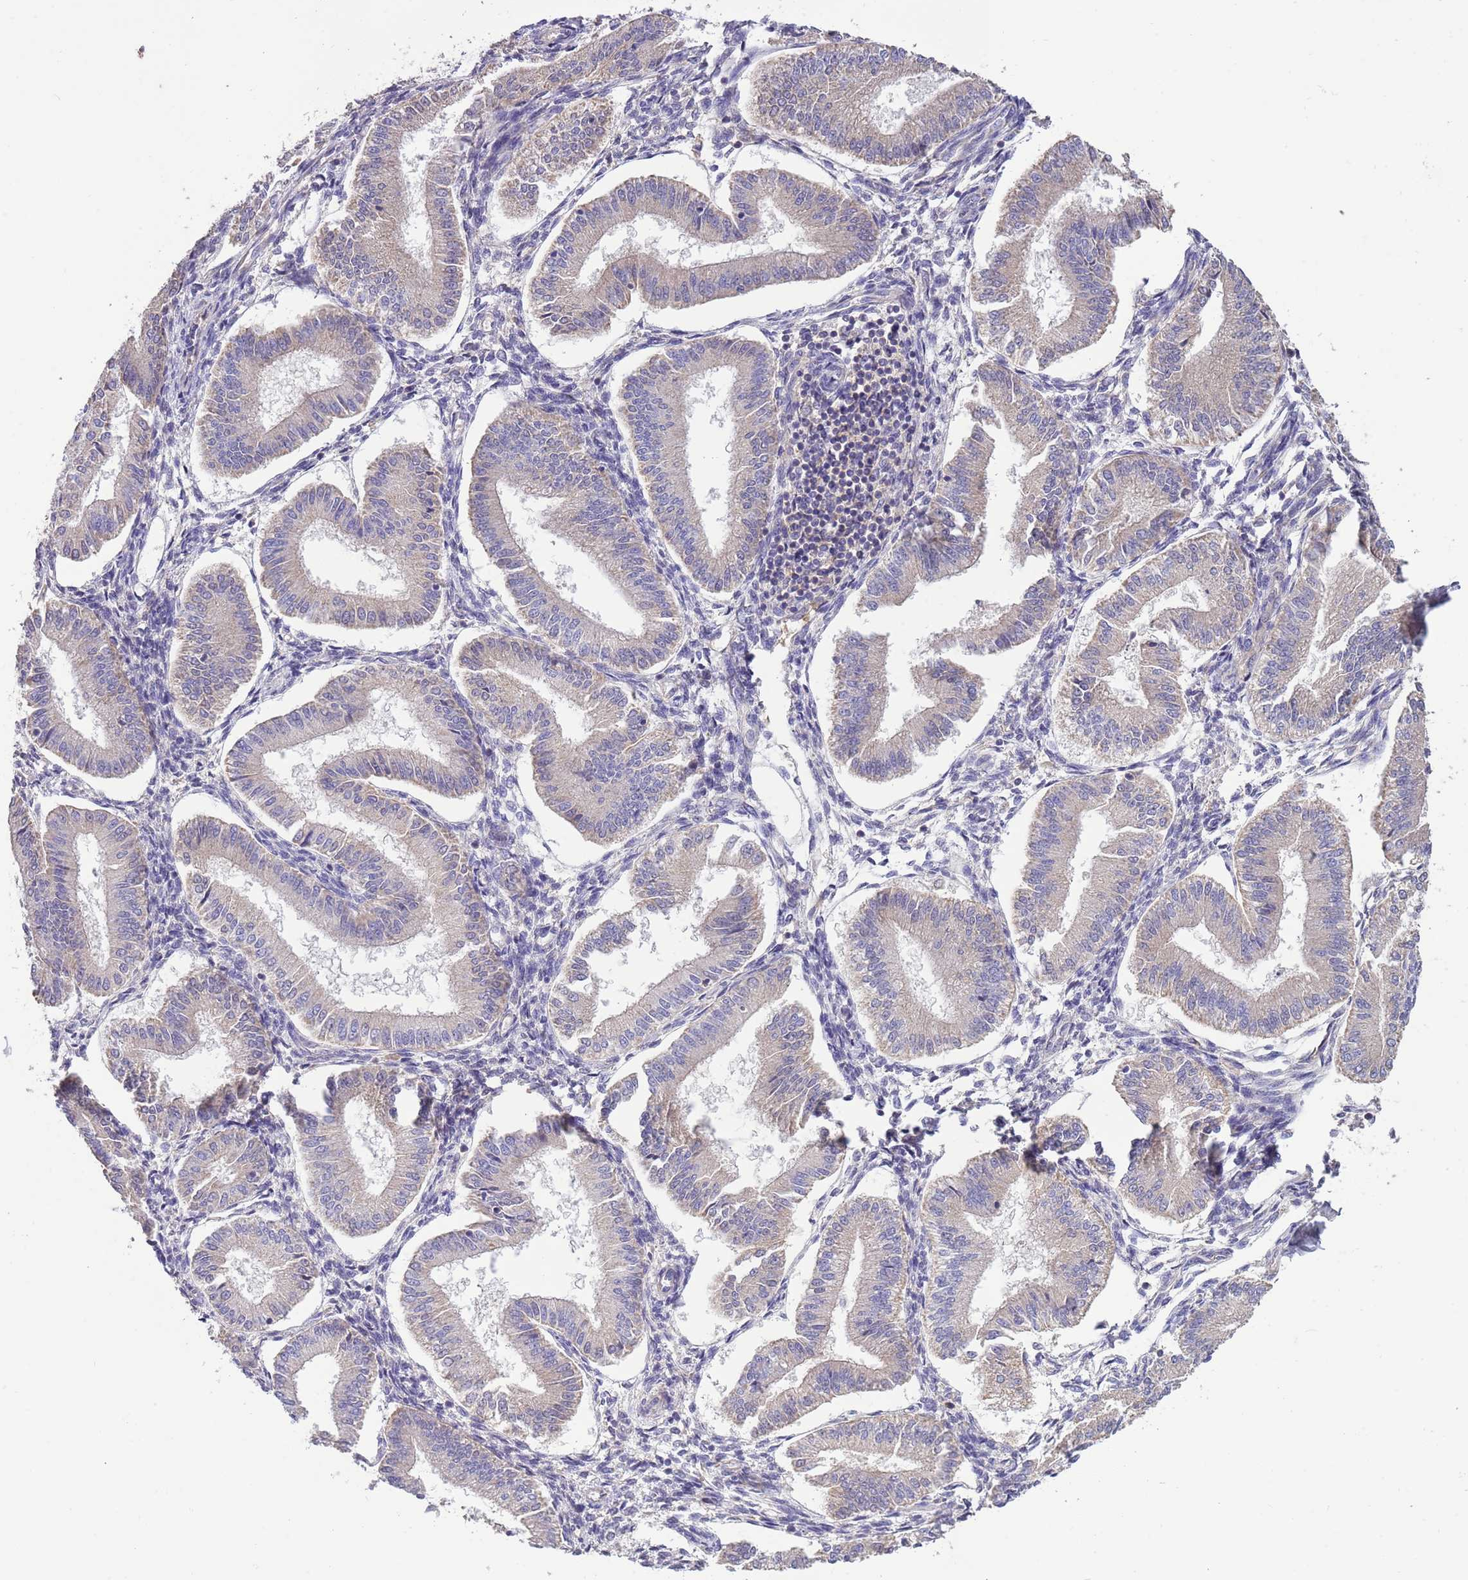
{"staining": {"intensity": "negative", "quantity": "none", "location": "none"}, "tissue": "endometrium", "cell_type": "Glandular cells", "image_type": "normal", "snomed": [{"axis": "morphology", "description": "Normal tissue, NOS"}, {"axis": "topography", "description": "Endometrium"}], "caption": "This is an IHC micrograph of benign endometrium. There is no staining in glandular cells.", "gene": "TRMO", "patient": {"sex": "female", "age": 39}}